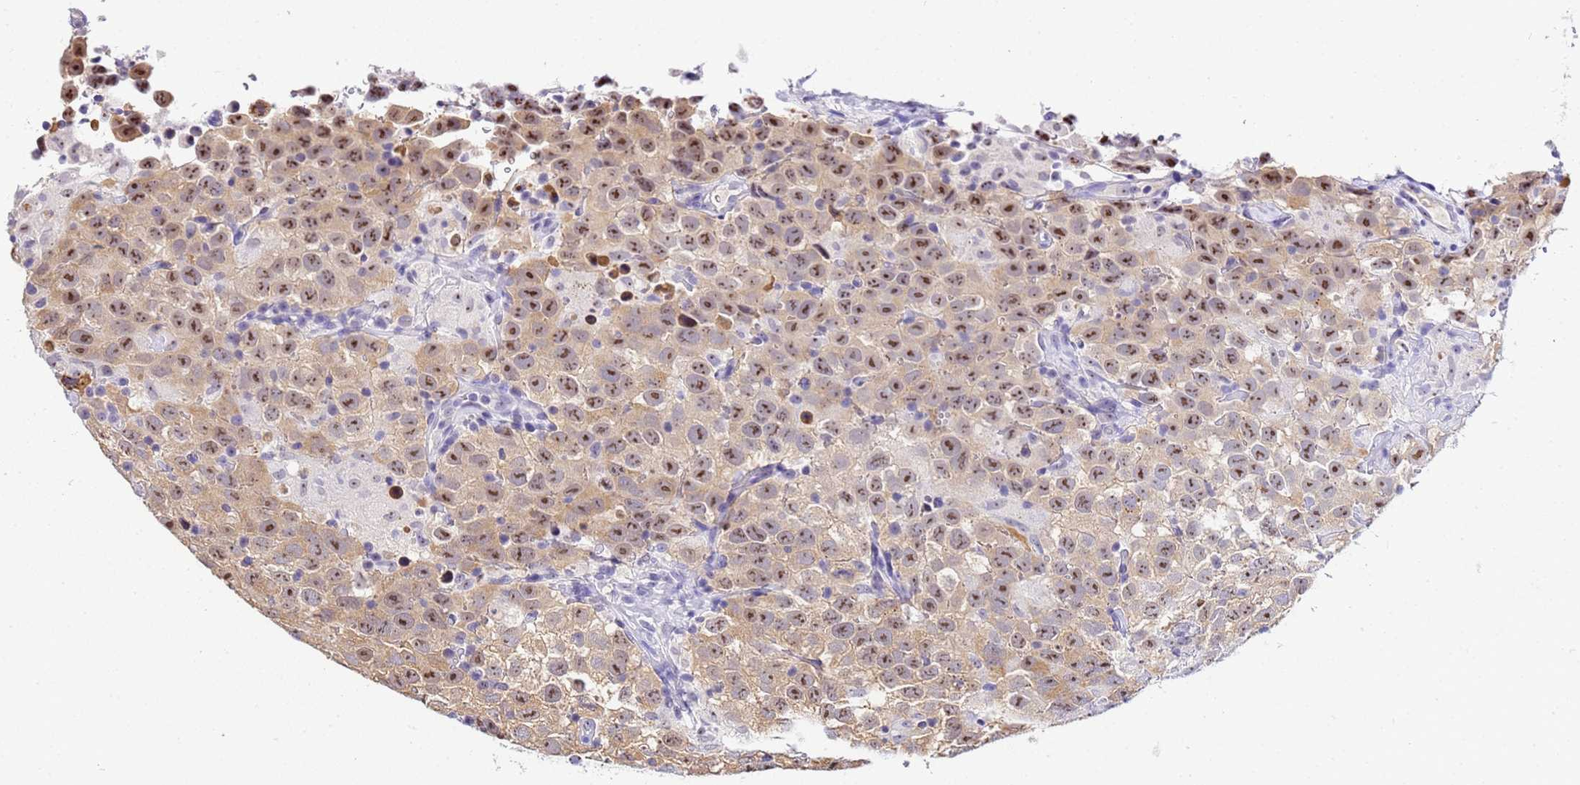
{"staining": {"intensity": "moderate", "quantity": "25%-75%", "location": "cytoplasmic/membranous,nuclear"}, "tissue": "testis cancer", "cell_type": "Tumor cells", "image_type": "cancer", "snomed": [{"axis": "morphology", "description": "Seminoma, NOS"}, {"axis": "topography", "description": "Testis"}], "caption": "This histopathology image shows IHC staining of human seminoma (testis), with medium moderate cytoplasmic/membranous and nuclear staining in approximately 25%-75% of tumor cells.", "gene": "ACTL6B", "patient": {"sex": "male", "age": 41}}